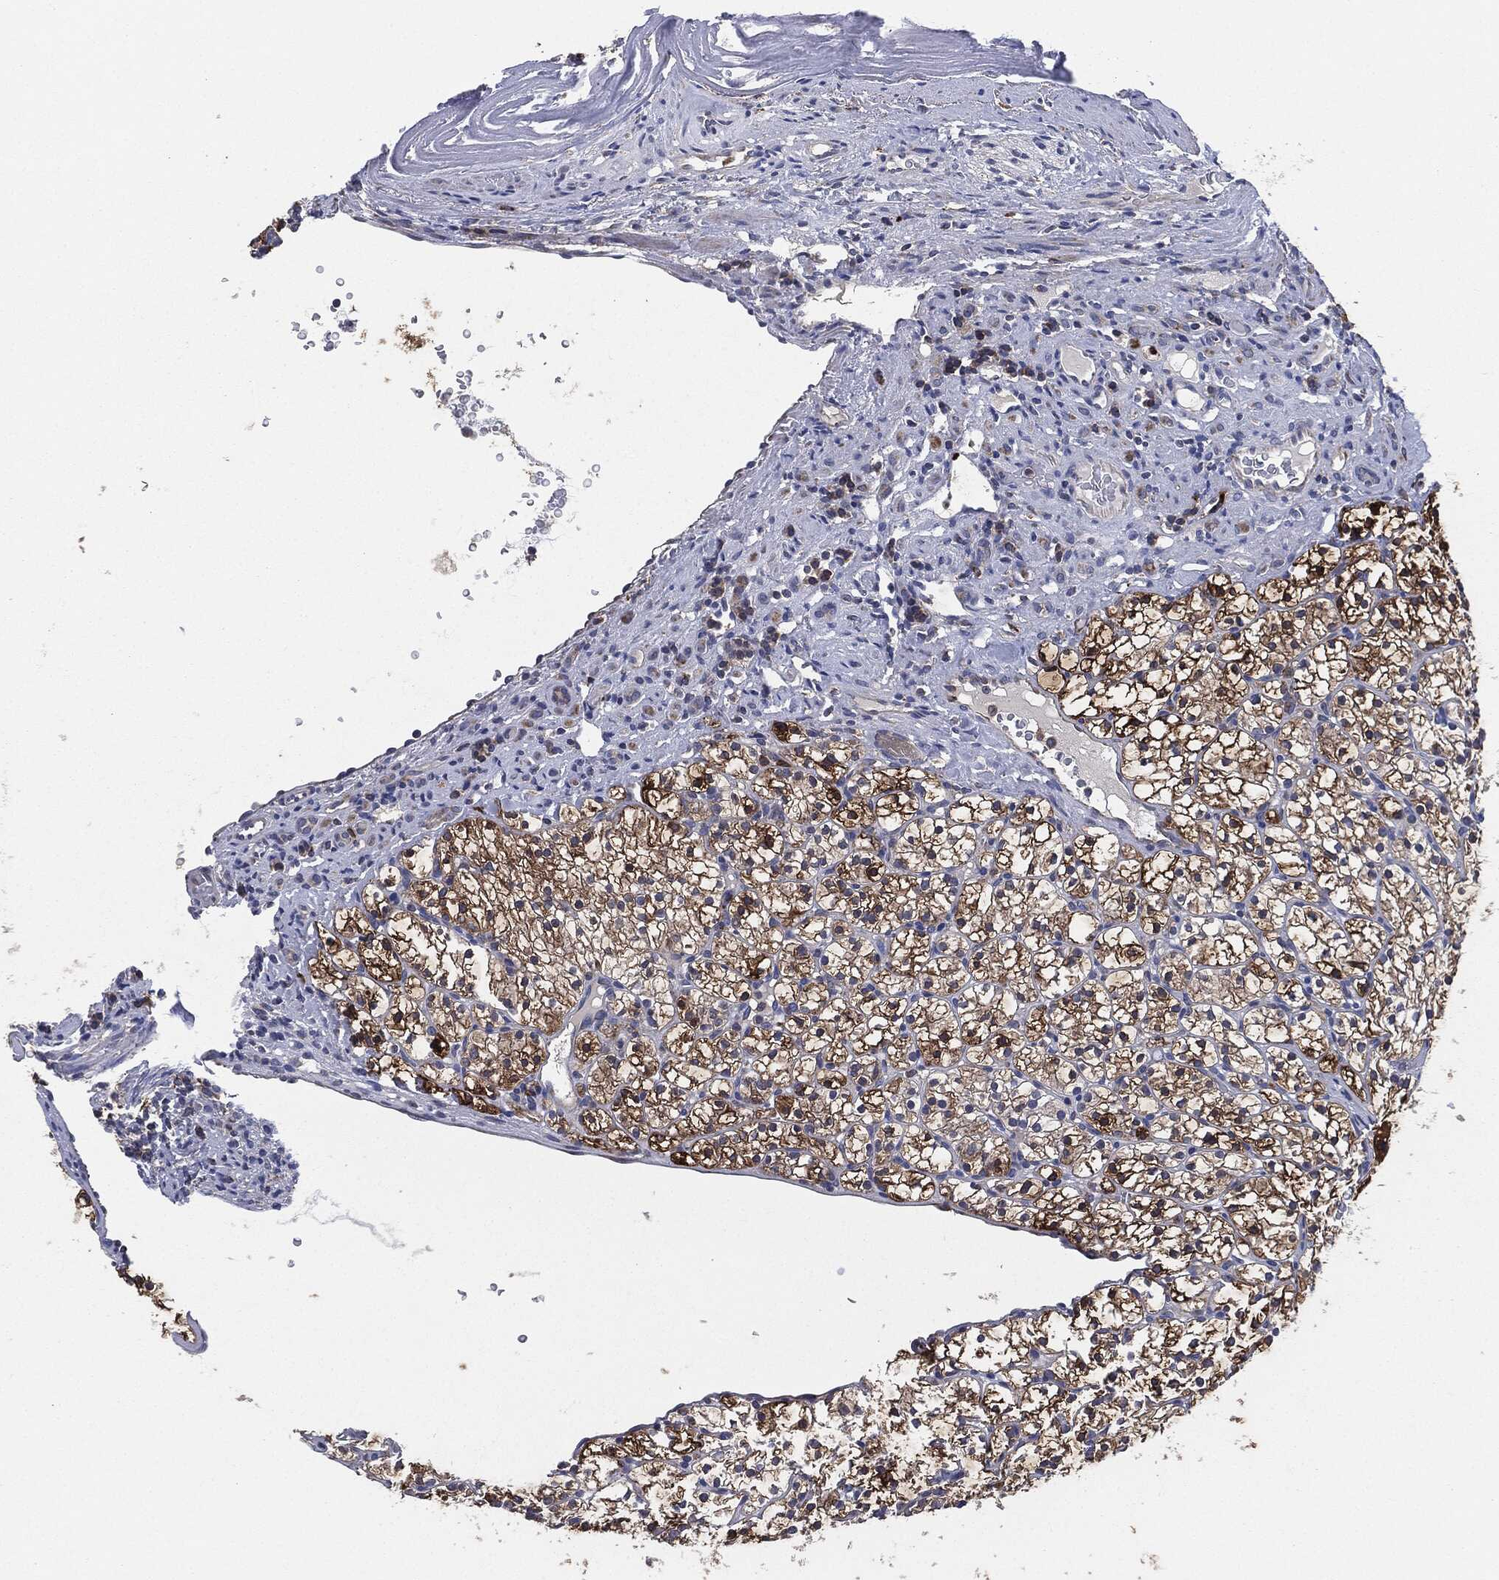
{"staining": {"intensity": "strong", "quantity": ">75%", "location": "cytoplasmic/membranous"}, "tissue": "renal cancer", "cell_type": "Tumor cells", "image_type": "cancer", "snomed": [{"axis": "morphology", "description": "Adenocarcinoma, NOS"}, {"axis": "topography", "description": "Kidney"}], "caption": "Strong cytoplasmic/membranous positivity is identified in about >75% of tumor cells in renal cancer (adenocarcinoma). Using DAB (brown) and hematoxylin (blue) stains, captured at high magnification using brightfield microscopy.", "gene": "TMEM11", "patient": {"sex": "female", "age": 89}}